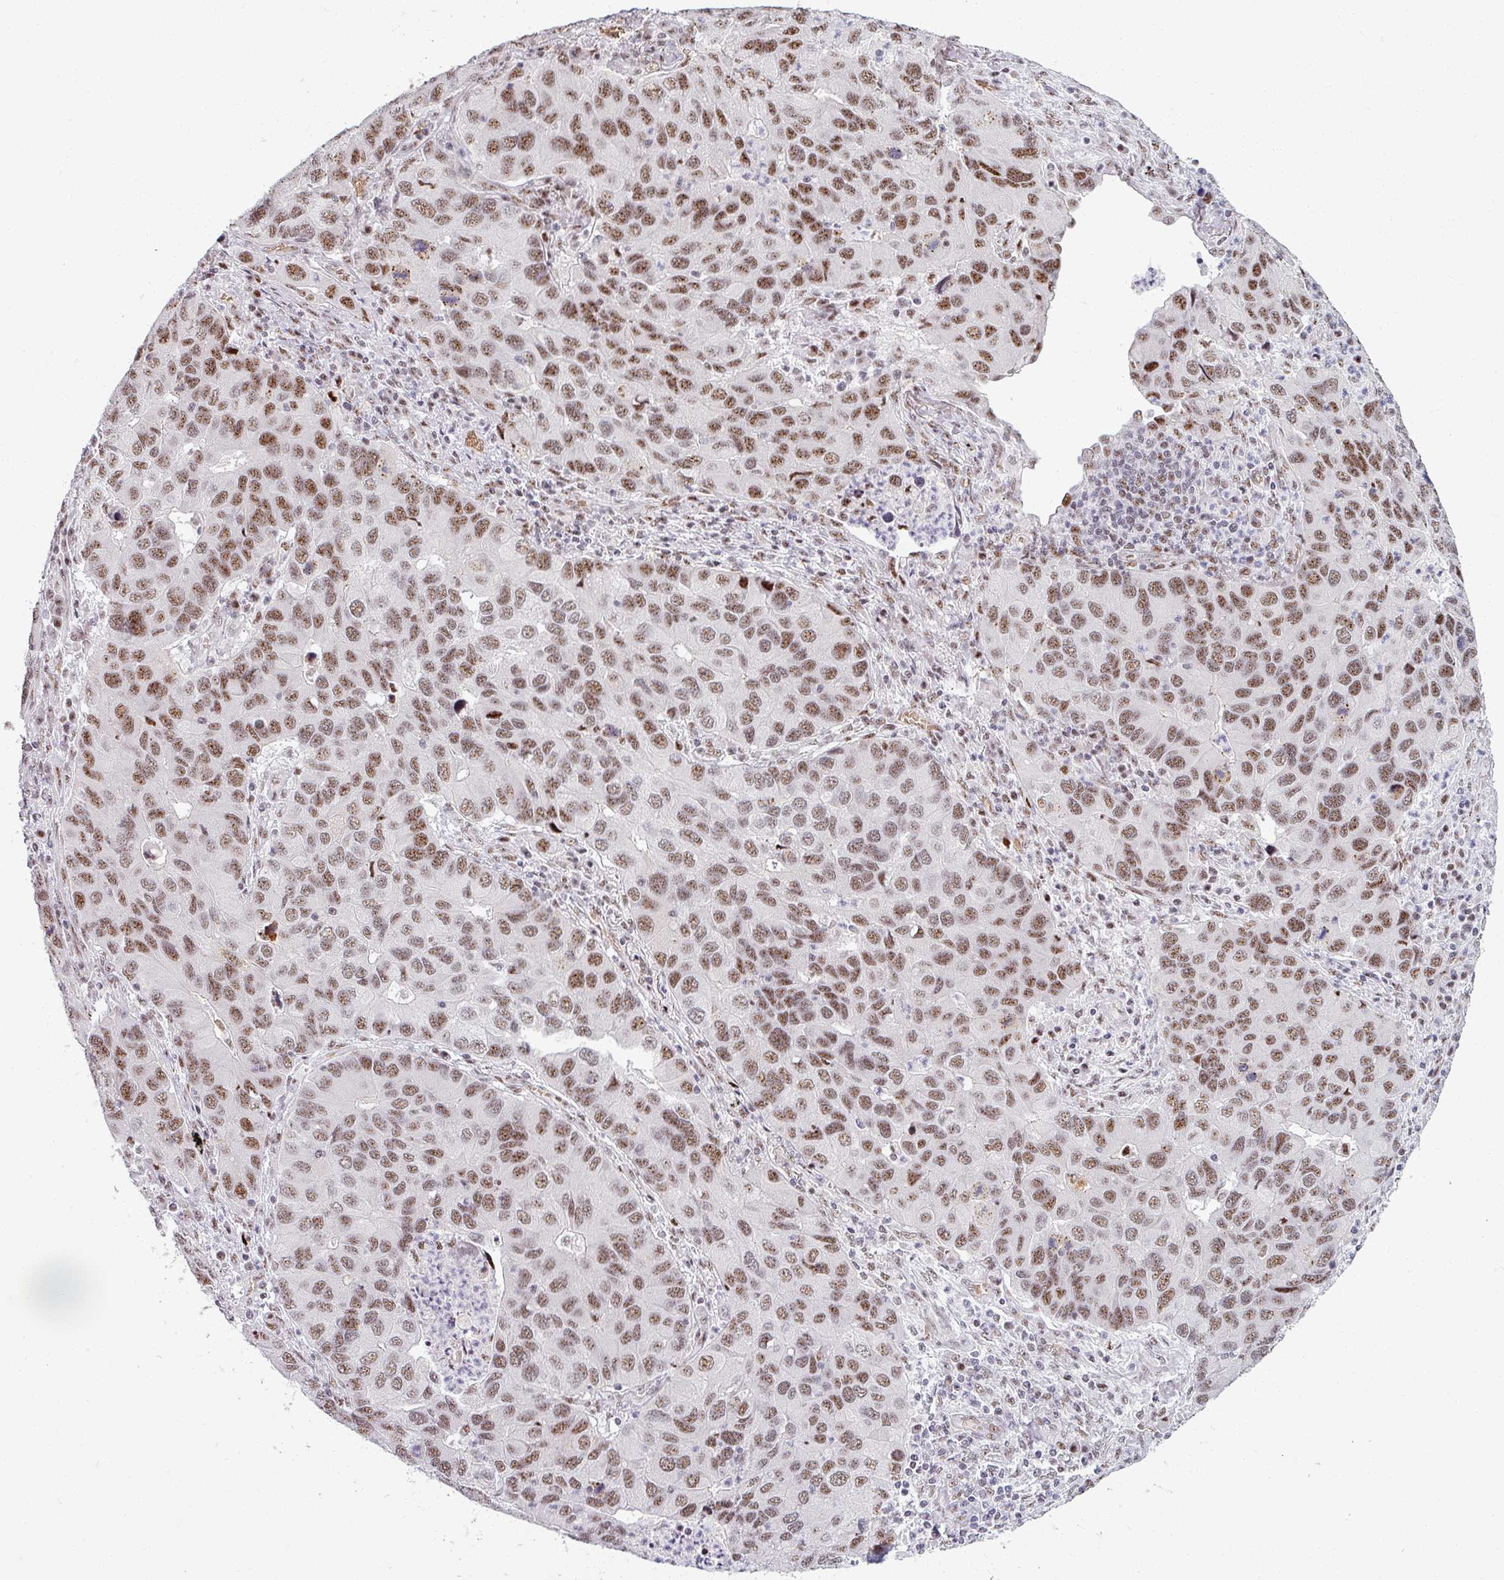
{"staining": {"intensity": "moderate", "quantity": ">75%", "location": "nuclear"}, "tissue": "lung cancer", "cell_type": "Tumor cells", "image_type": "cancer", "snomed": [{"axis": "morphology", "description": "Aneuploidy"}, {"axis": "morphology", "description": "Adenocarcinoma, NOS"}, {"axis": "topography", "description": "Lymph node"}, {"axis": "topography", "description": "Lung"}], "caption": "Lung adenocarcinoma tissue displays moderate nuclear positivity in about >75% of tumor cells, visualized by immunohistochemistry.", "gene": "NCOR1", "patient": {"sex": "female", "age": 74}}